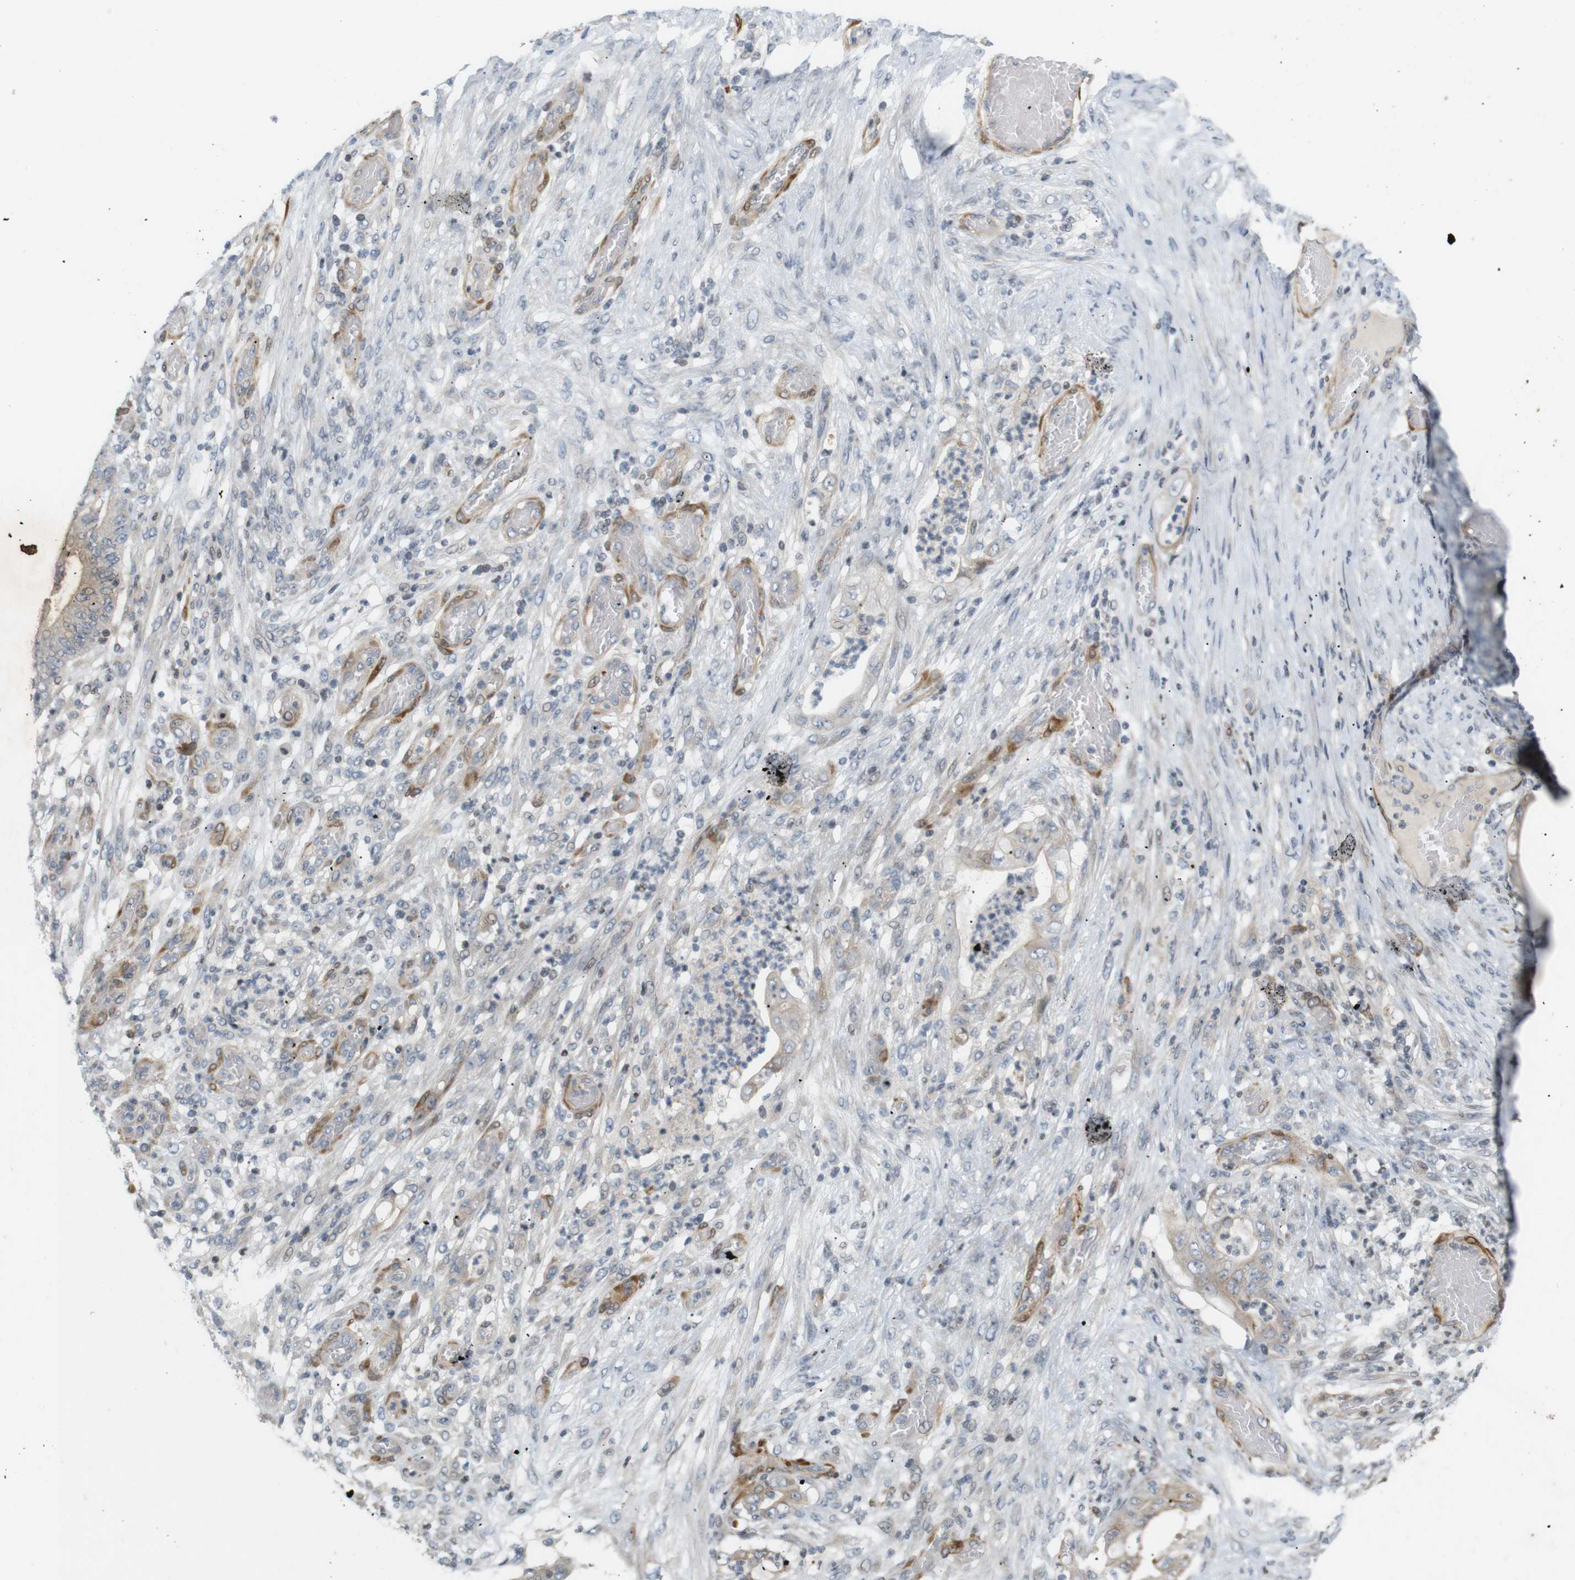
{"staining": {"intensity": "negative", "quantity": "none", "location": "none"}, "tissue": "stomach cancer", "cell_type": "Tumor cells", "image_type": "cancer", "snomed": [{"axis": "morphology", "description": "Adenocarcinoma, NOS"}, {"axis": "topography", "description": "Stomach"}], "caption": "The photomicrograph displays no staining of tumor cells in adenocarcinoma (stomach).", "gene": "PPP1R14A", "patient": {"sex": "female", "age": 73}}